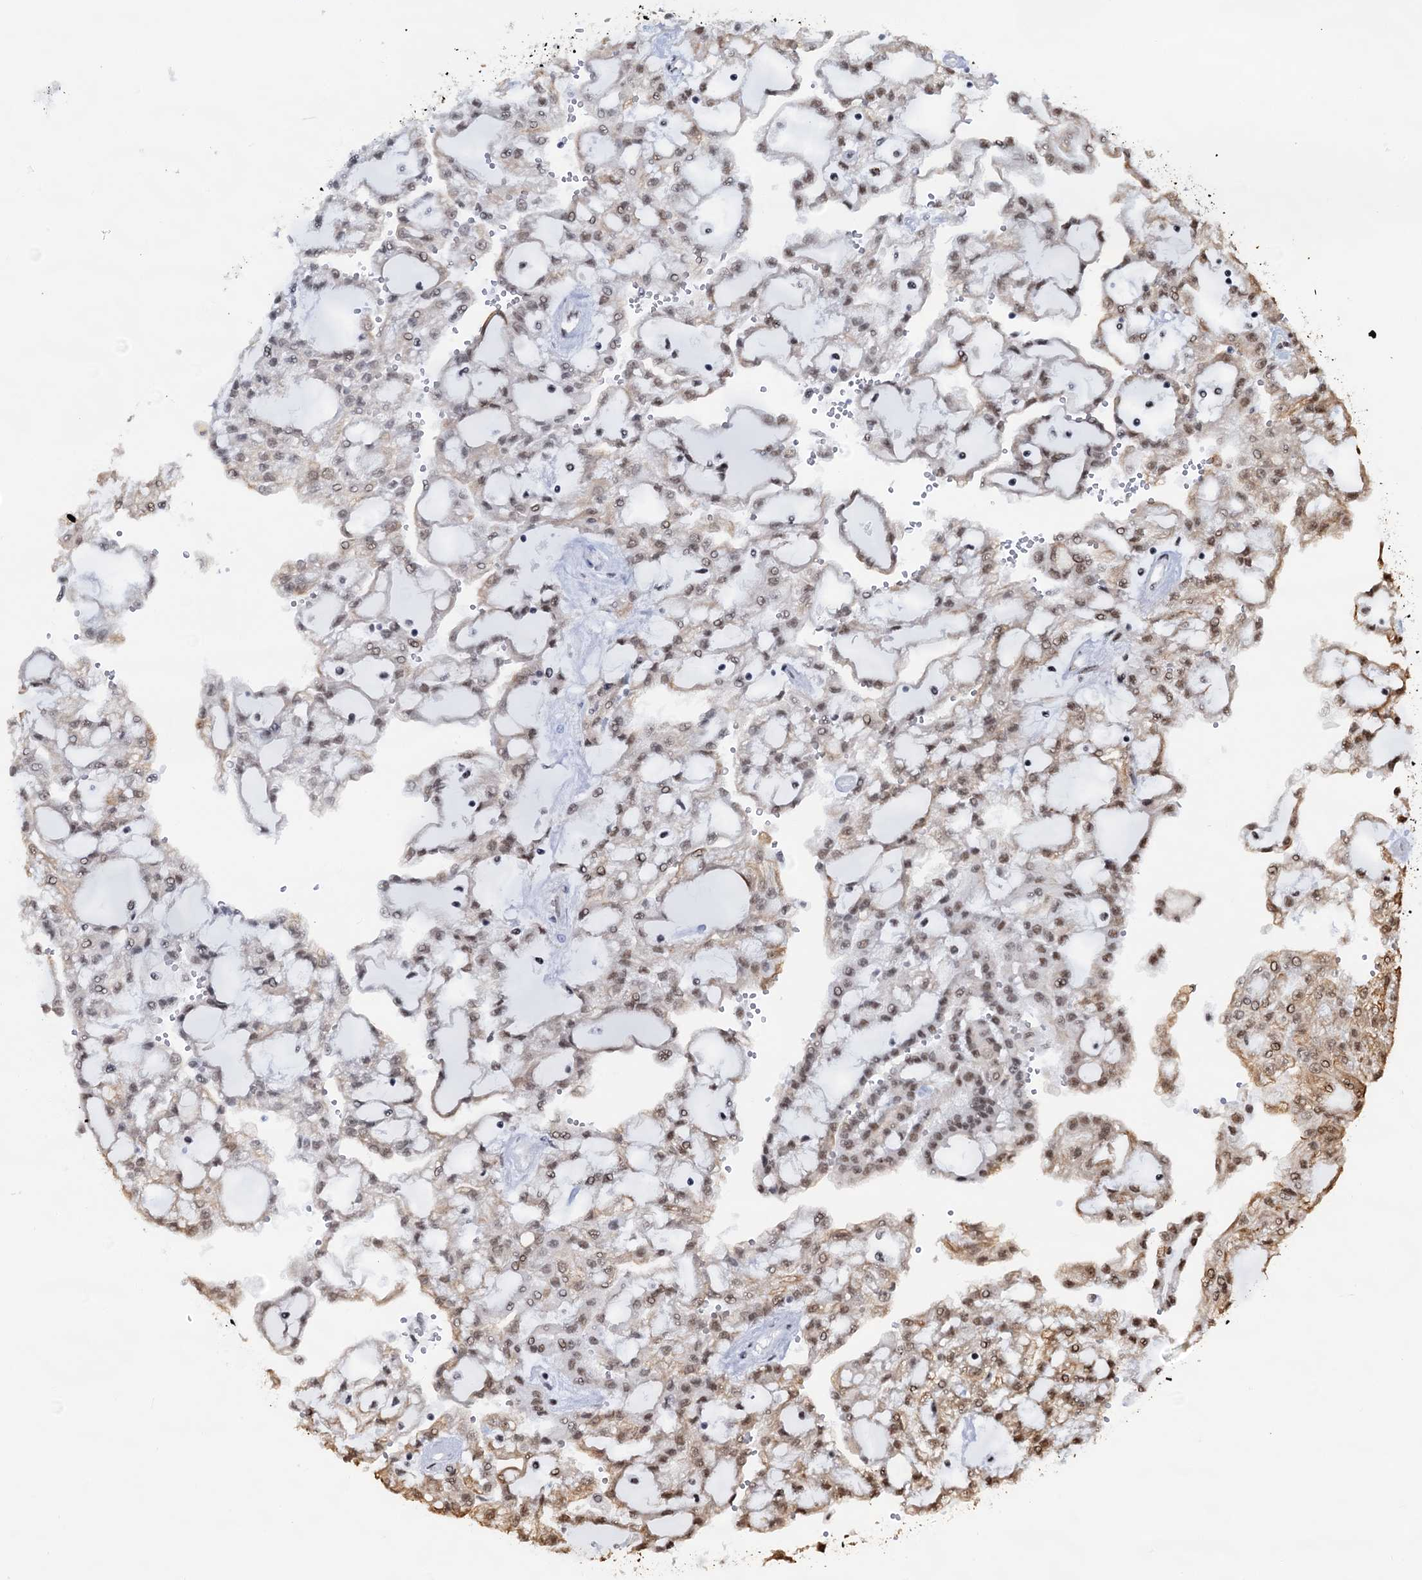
{"staining": {"intensity": "weak", "quantity": "25%-75%", "location": "nuclear"}, "tissue": "renal cancer", "cell_type": "Tumor cells", "image_type": "cancer", "snomed": [{"axis": "morphology", "description": "Adenocarcinoma, NOS"}, {"axis": "topography", "description": "Kidney"}], "caption": "The histopathology image shows a brown stain indicating the presence of a protein in the nuclear of tumor cells in renal adenocarcinoma.", "gene": "ZNF609", "patient": {"sex": "male", "age": 63}}